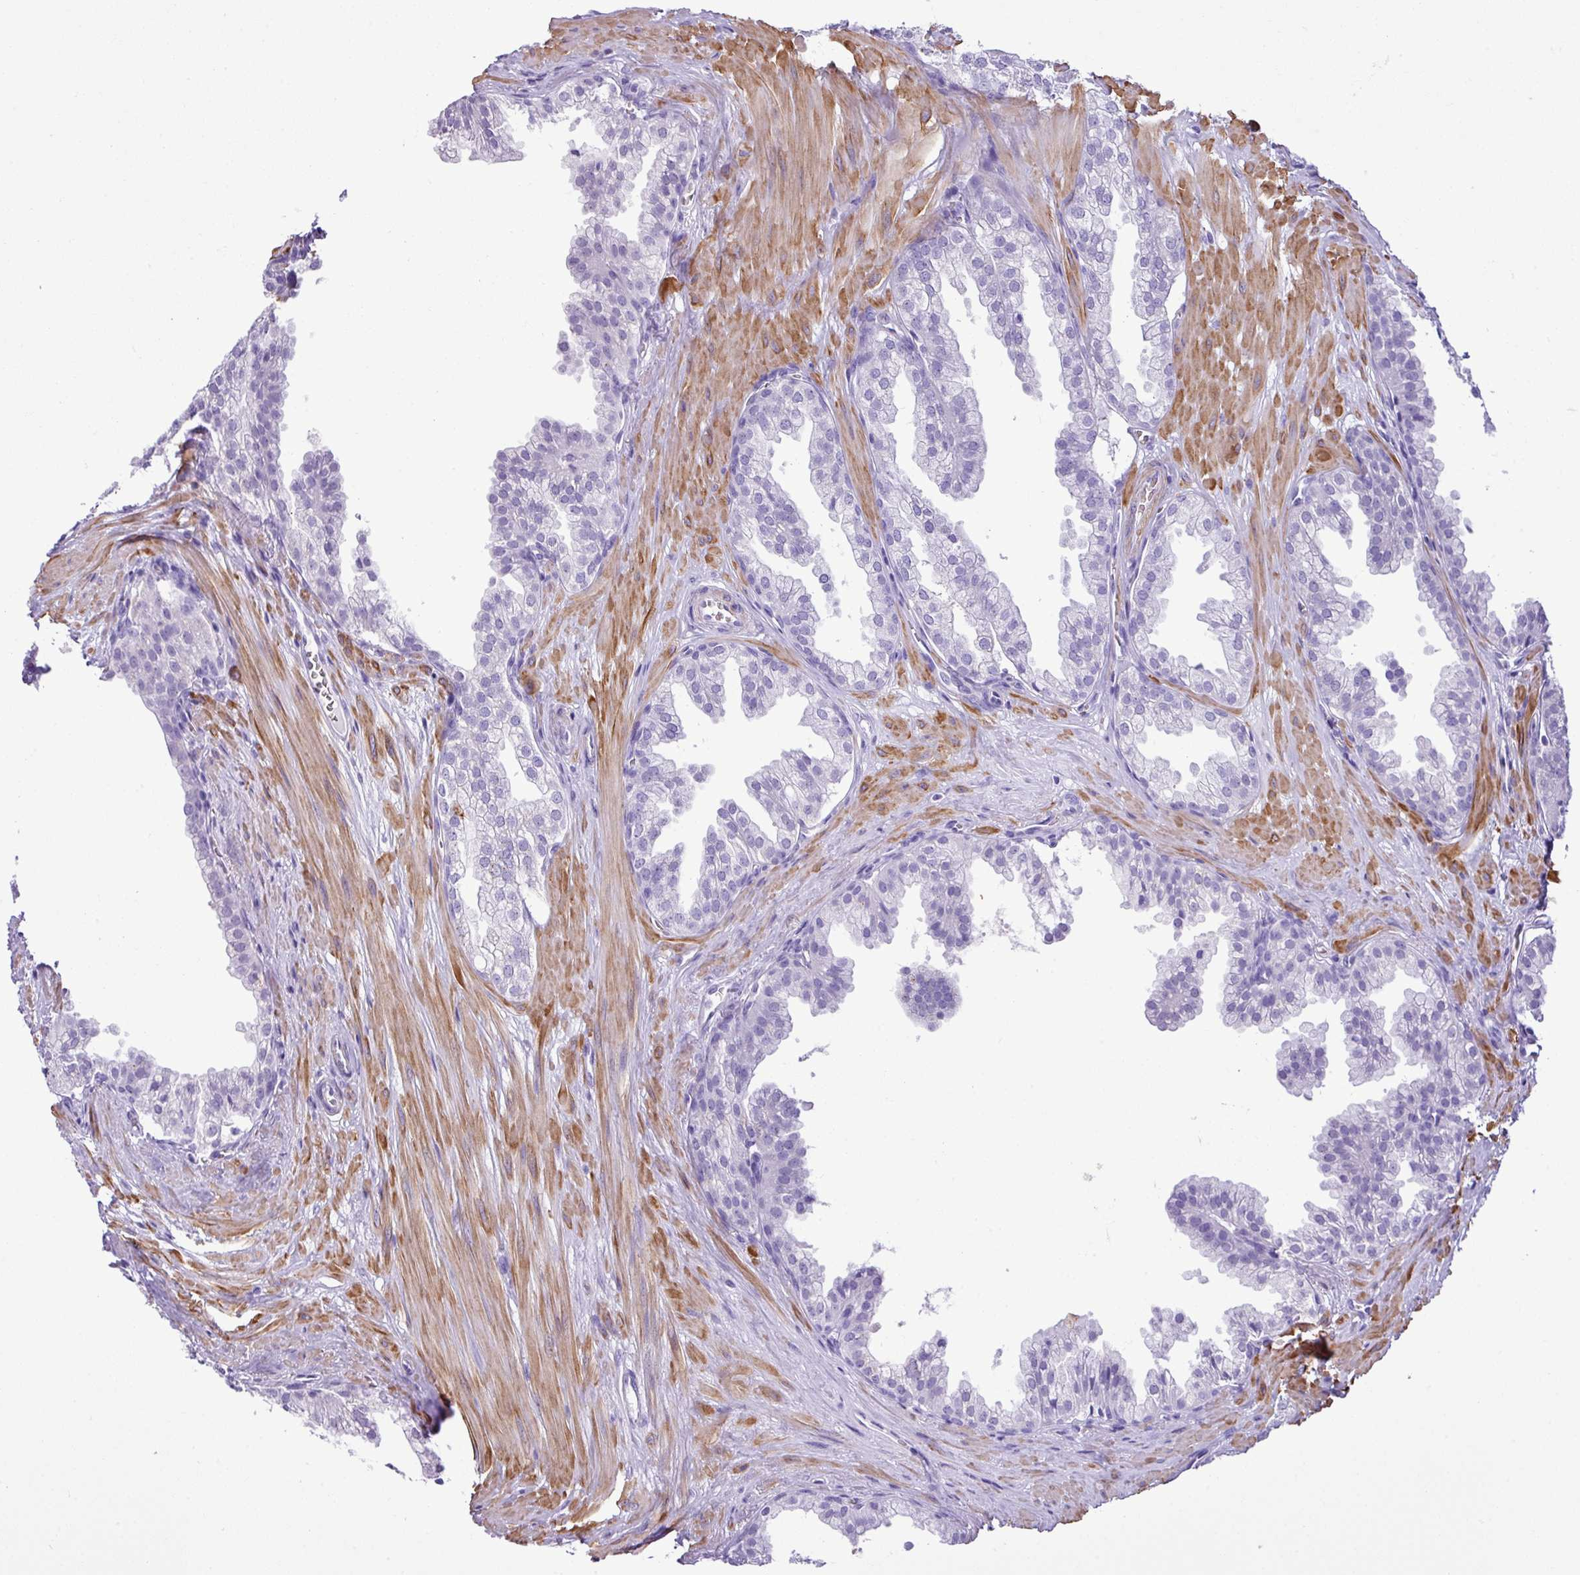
{"staining": {"intensity": "negative", "quantity": "none", "location": "none"}, "tissue": "prostate", "cell_type": "Glandular cells", "image_type": "normal", "snomed": [{"axis": "morphology", "description": "Normal tissue, NOS"}, {"axis": "topography", "description": "Prostate"}, {"axis": "topography", "description": "Peripheral nerve tissue"}], "caption": "Immunohistochemistry (IHC) image of benign prostate stained for a protein (brown), which shows no expression in glandular cells. Nuclei are stained in blue.", "gene": "ZSCAN5A", "patient": {"sex": "male", "age": 55}}